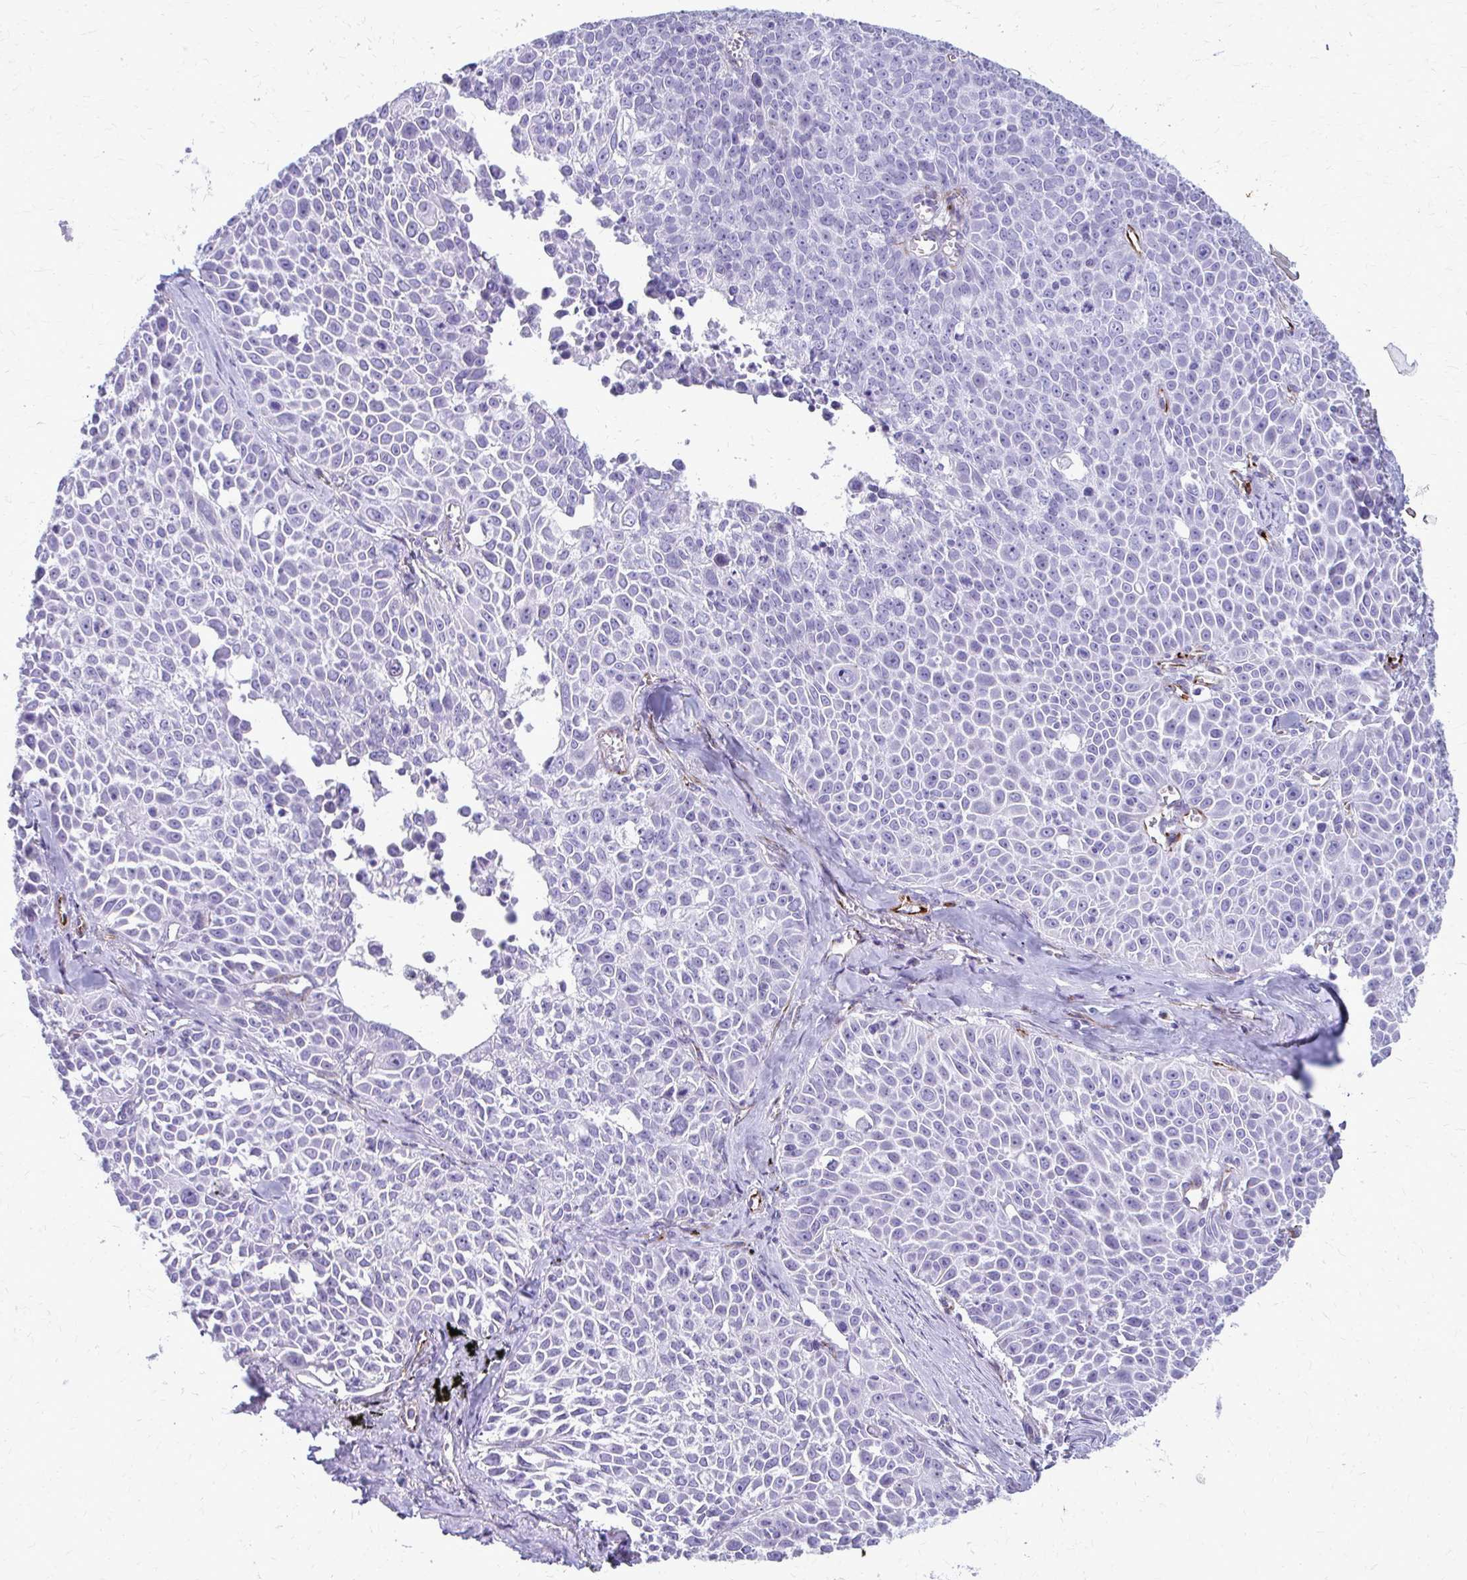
{"staining": {"intensity": "negative", "quantity": "none", "location": "none"}, "tissue": "lung cancer", "cell_type": "Tumor cells", "image_type": "cancer", "snomed": [{"axis": "morphology", "description": "Squamous cell carcinoma, NOS"}, {"axis": "morphology", "description": "Squamous cell carcinoma, metastatic, NOS"}, {"axis": "topography", "description": "Lymph node"}, {"axis": "topography", "description": "Lung"}], "caption": "Immunohistochemistry of metastatic squamous cell carcinoma (lung) demonstrates no positivity in tumor cells.", "gene": "TRIM6", "patient": {"sex": "female", "age": 62}}